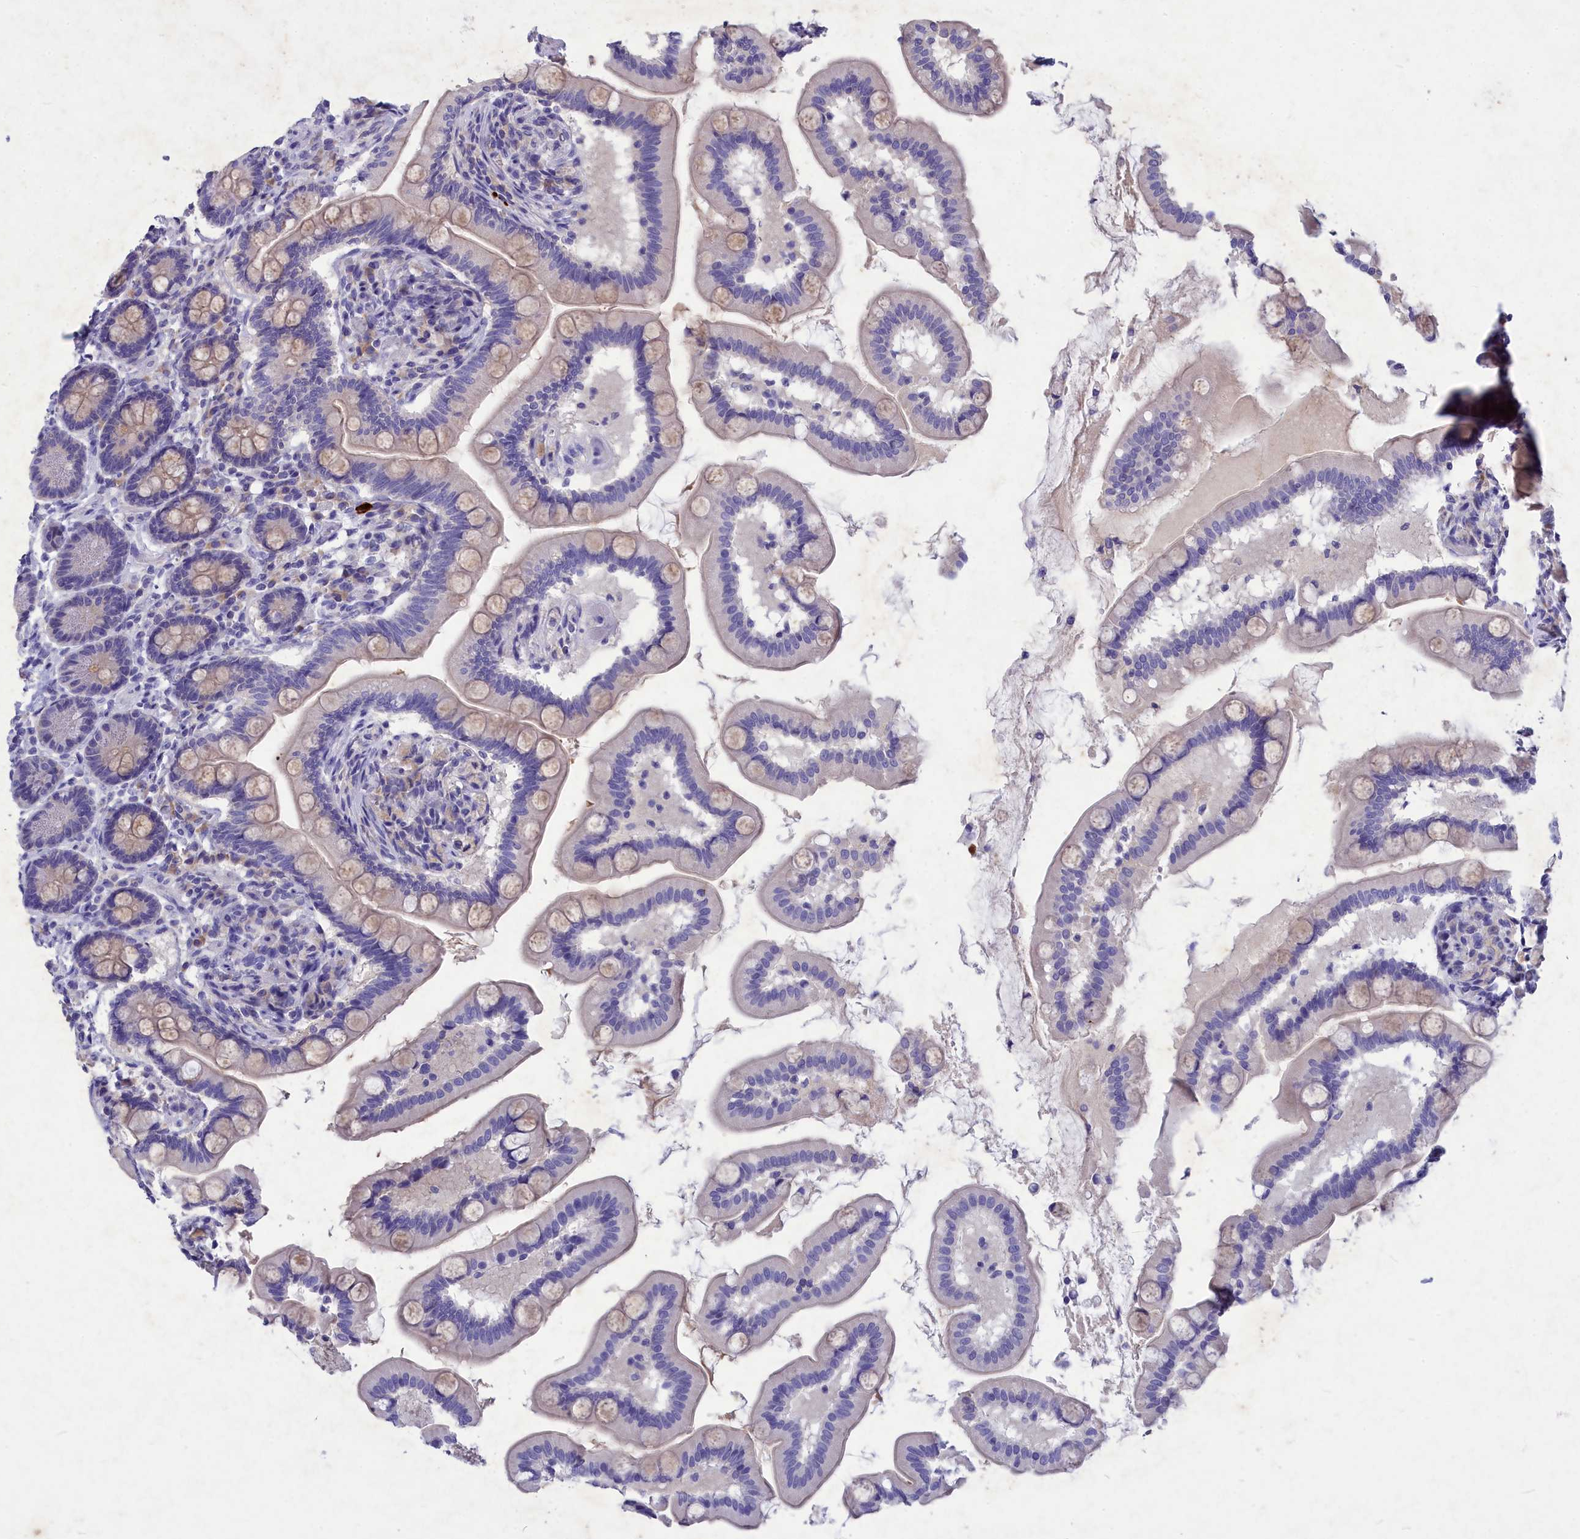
{"staining": {"intensity": "weak", "quantity": "<25%", "location": "cytoplasmic/membranous"}, "tissue": "small intestine", "cell_type": "Glandular cells", "image_type": "normal", "snomed": [{"axis": "morphology", "description": "Normal tissue, NOS"}, {"axis": "topography", "description": "Small intestine"}], "caption": "Glandular cells are negative for protein expression in unremarkable human small intestine. (IHC, brightfield microscopy, high magnification).", "gene": "DEFB119", "patient": {"sex": "female", "age": 64}}